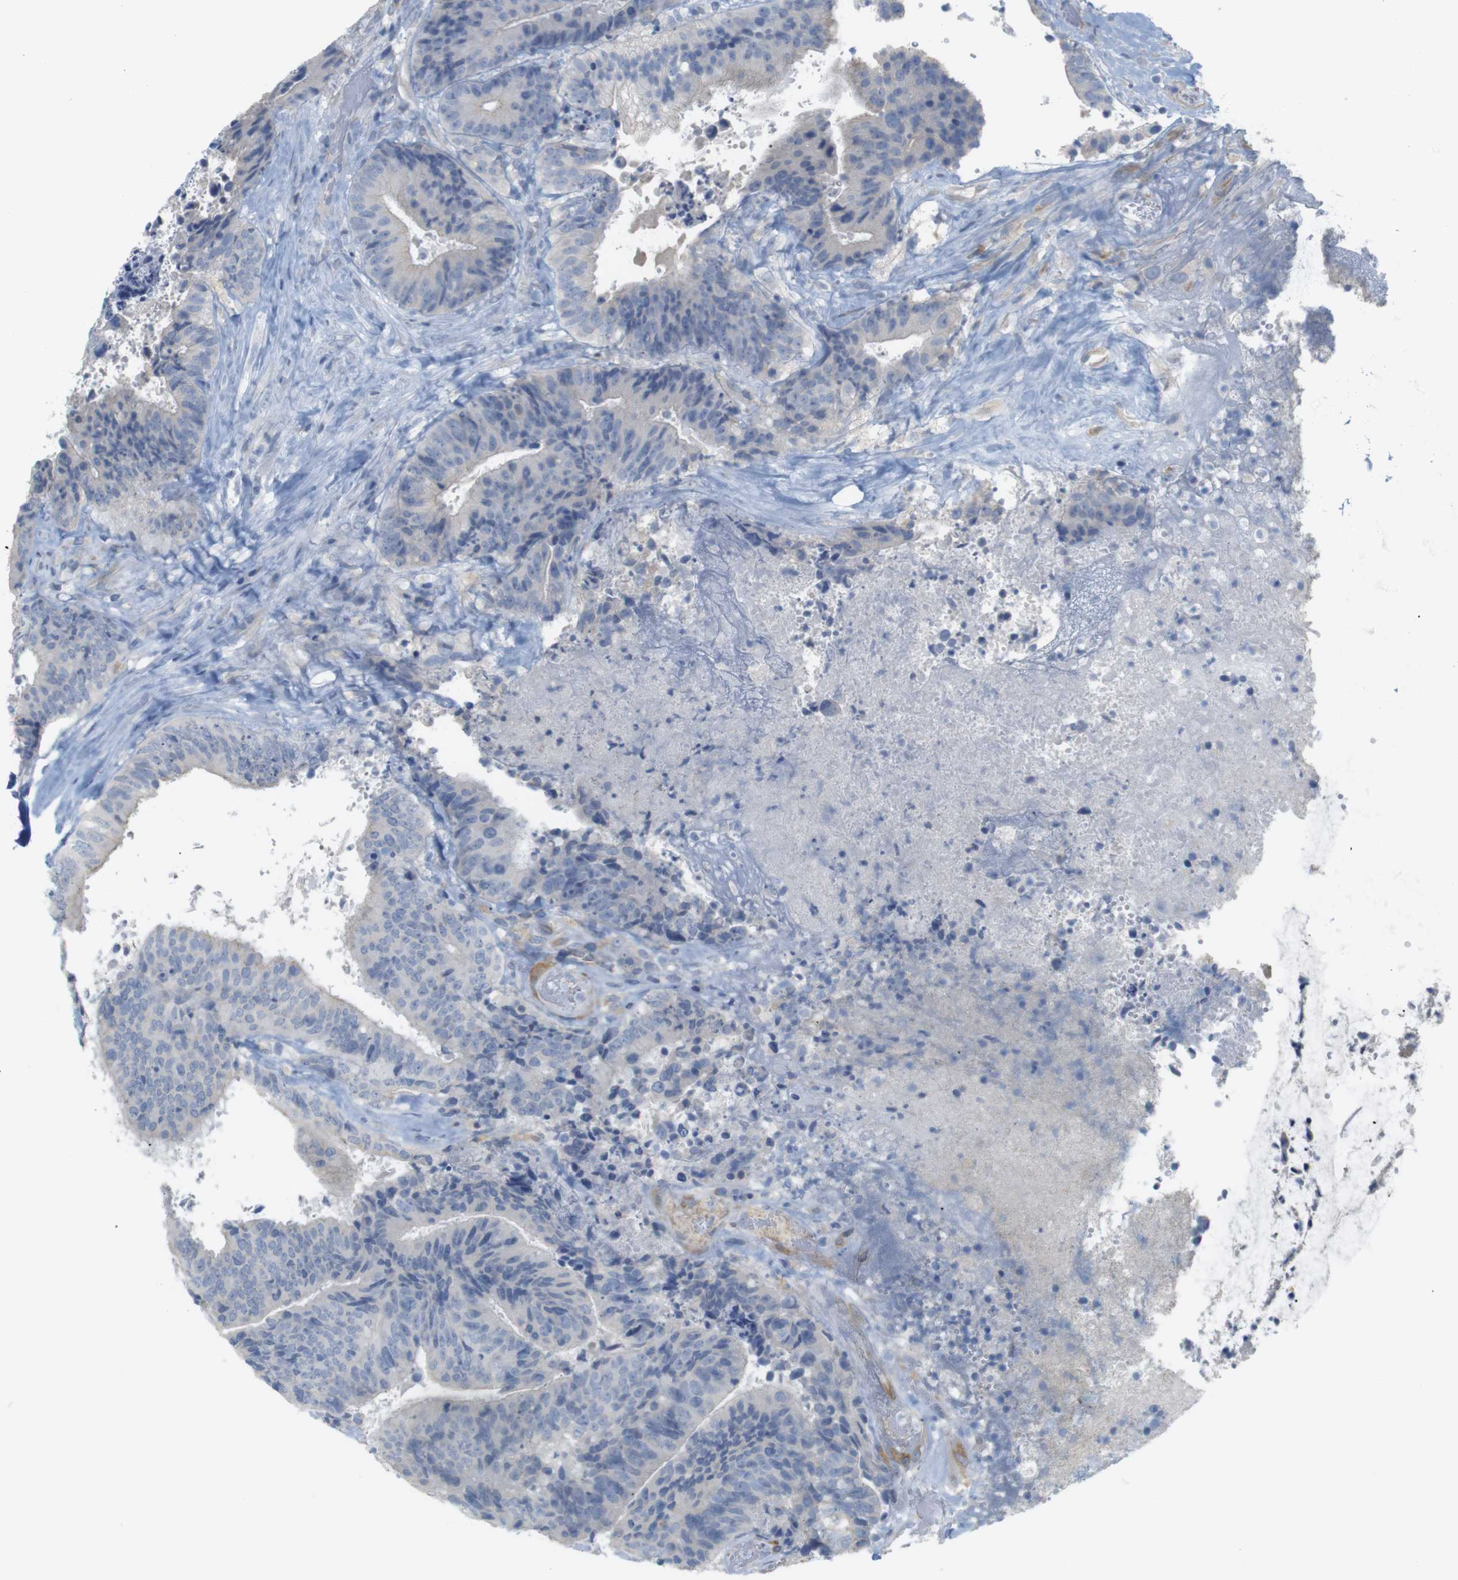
{"staining": {"intensity": "negative", "quantity": "none", "location": "none"}, "tissue": "colorectal cancer", "cell_type": "Tumor cells", "image_type": "cancer", "snomed": [{"axis": "morphology", "description": "Adenocarcinoma, NOS"}, {"axis": "topography", "description": "Rectum"}], "caption": "The photomicrograph reveals no significant positivity in tumor cells of adenocarcinoma (colorectal).", "gene": "ITPR1", "patient": {"sex": "male", "age": 72}}